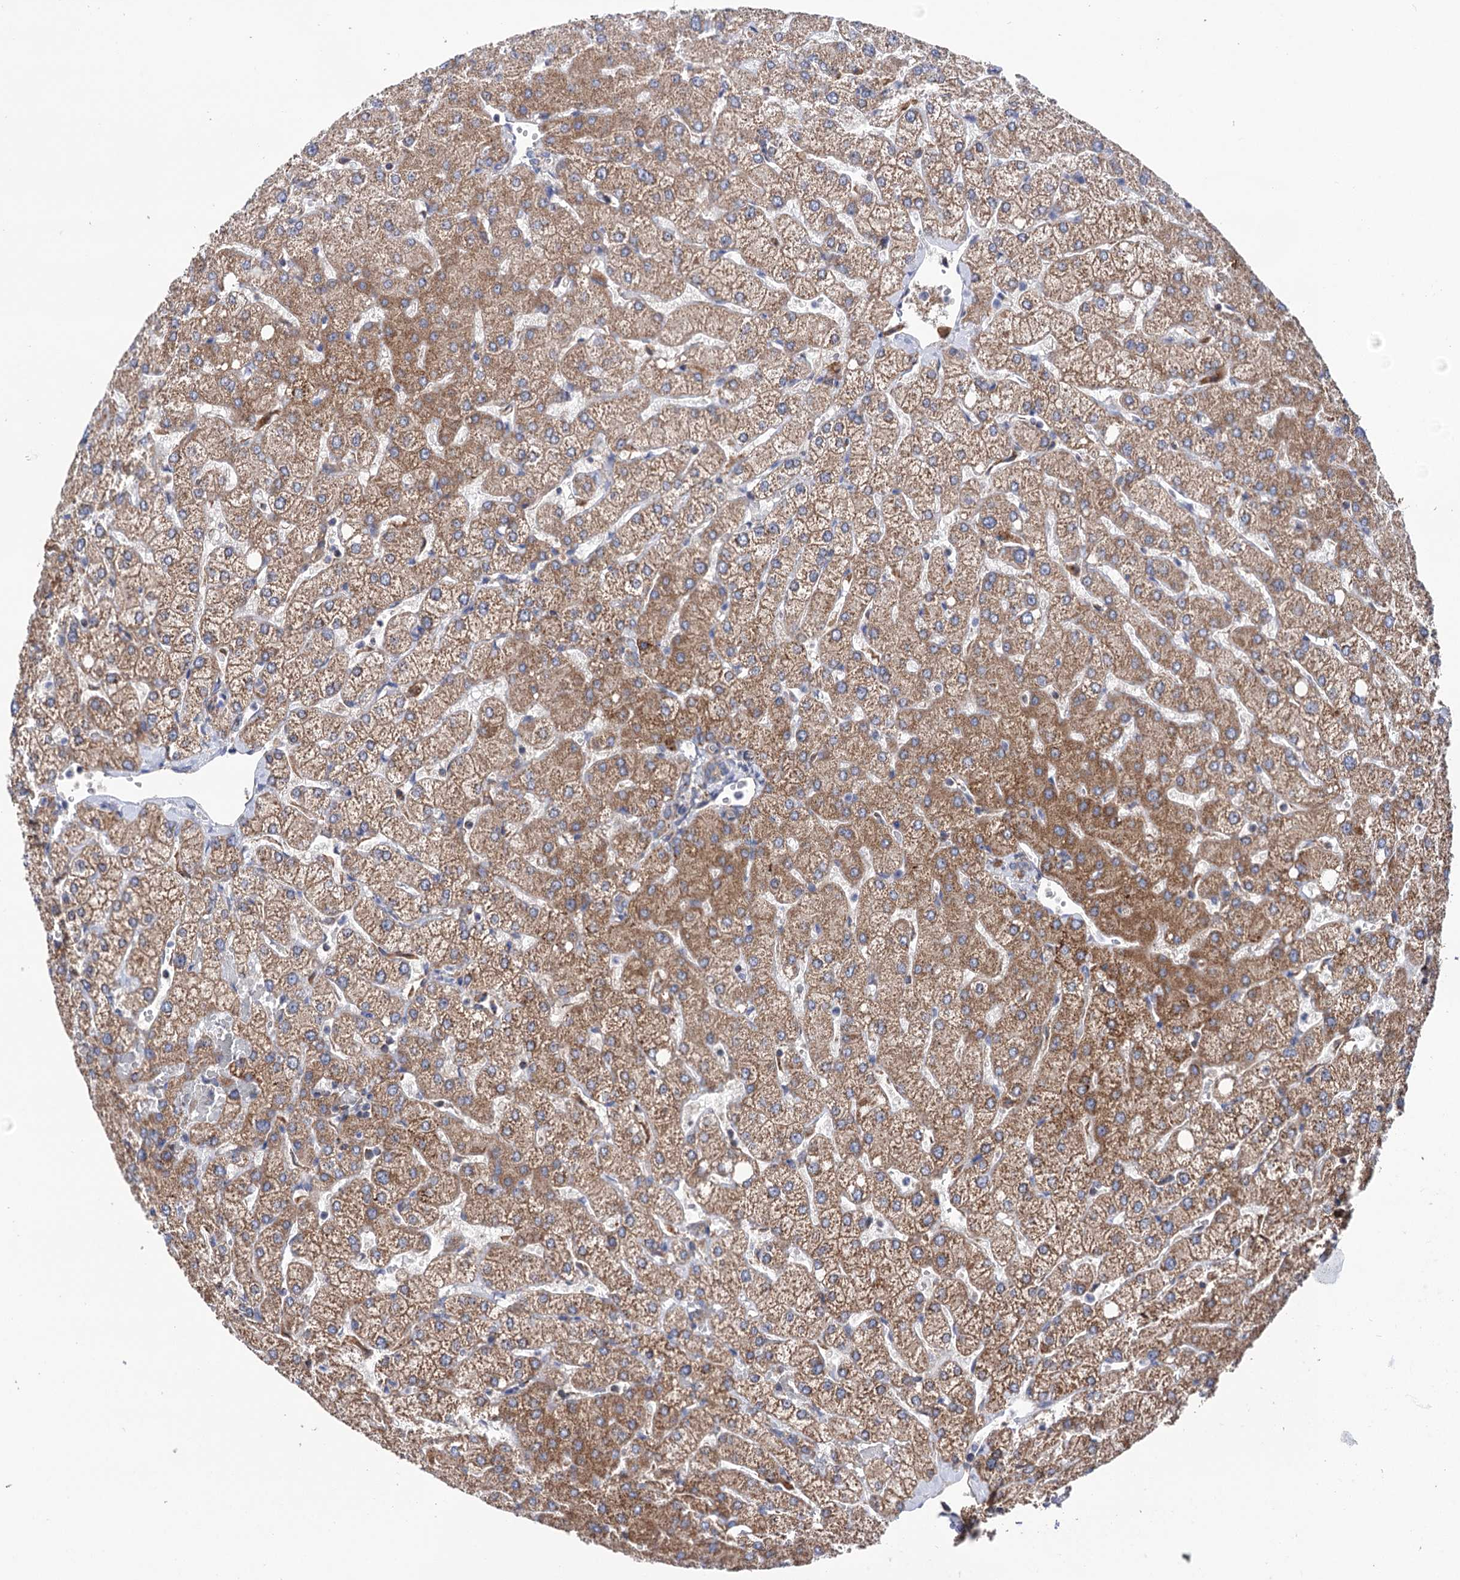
{"staining": {"intensity": "weak", "quantity": "<25%", "location": "cytoplasmic/membranous"}, "tissue": "liver", "cell_type": "Cholangiocytes", "image_type": "normal", "snomed": [{"axis": "morphology", "description": "Normal tissue, NOS"}, {"axis": "topography", "description": "Liver"}], "caption": "IHC of unremarkable human liver demonstrates no staining in cholangiocytes.", "gene": "SUCLA2", "patient": {"sex": "female", "age": 54}}